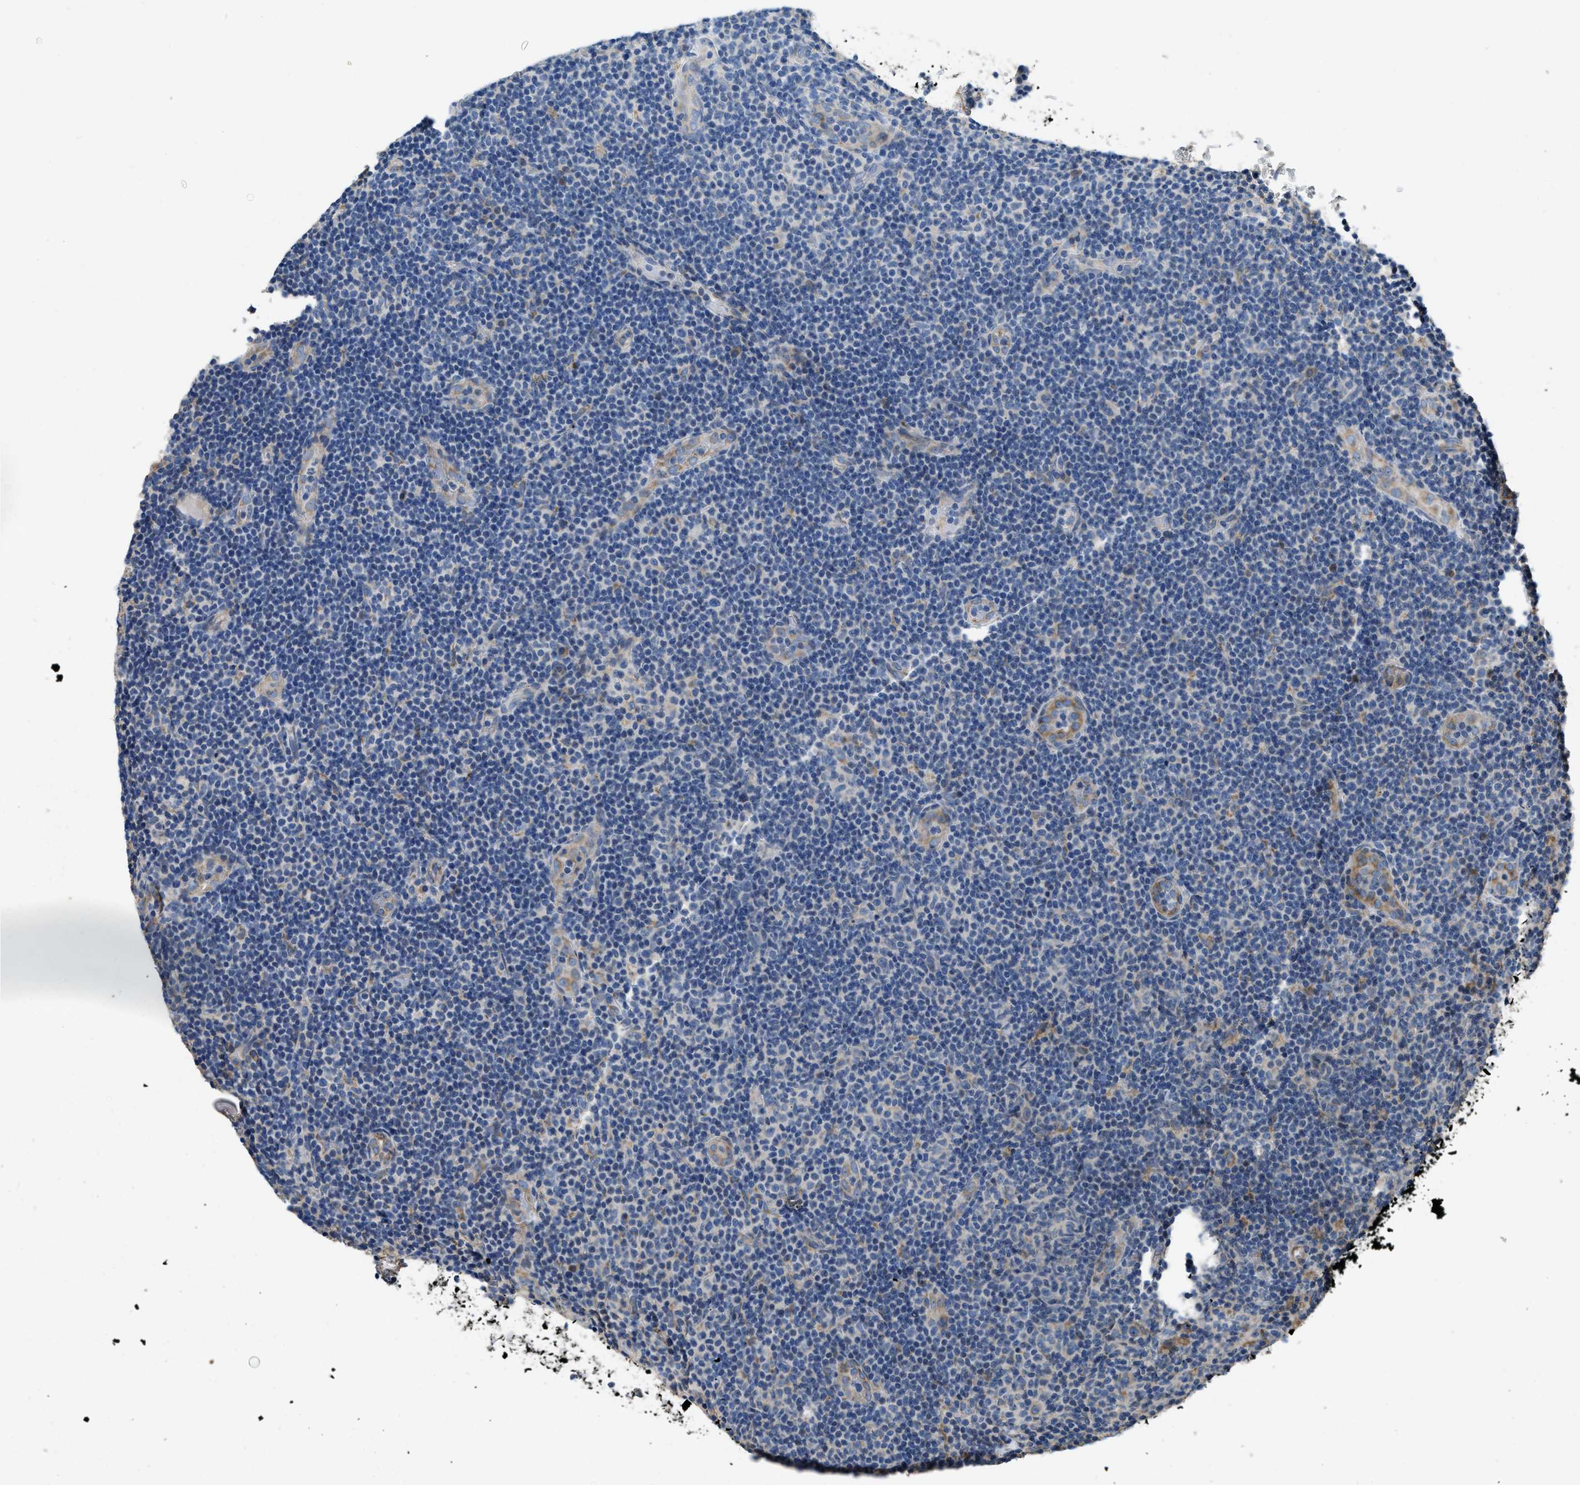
{"staining": {"intensity": "negative", "quantity": "none", "location": "none"}, "tissue": "lymphoma", "cell_type": "Tumor cells", "image_type": "cancer", "snomed": [{"axis": "morphology", "description": "Malignant lymphoma, non-Hodgkin's type, Low grade"}, {"axis": "topography", "description": "Lymph node"}], "caption": "Malignant lymphoma, non-Hodgkin's type (low-grade) was stained to show a protein in brown. There is no significant staining in tumor cells.", "gene": "TMEM150A", "patient": {"sex": "male", "age": 83}}